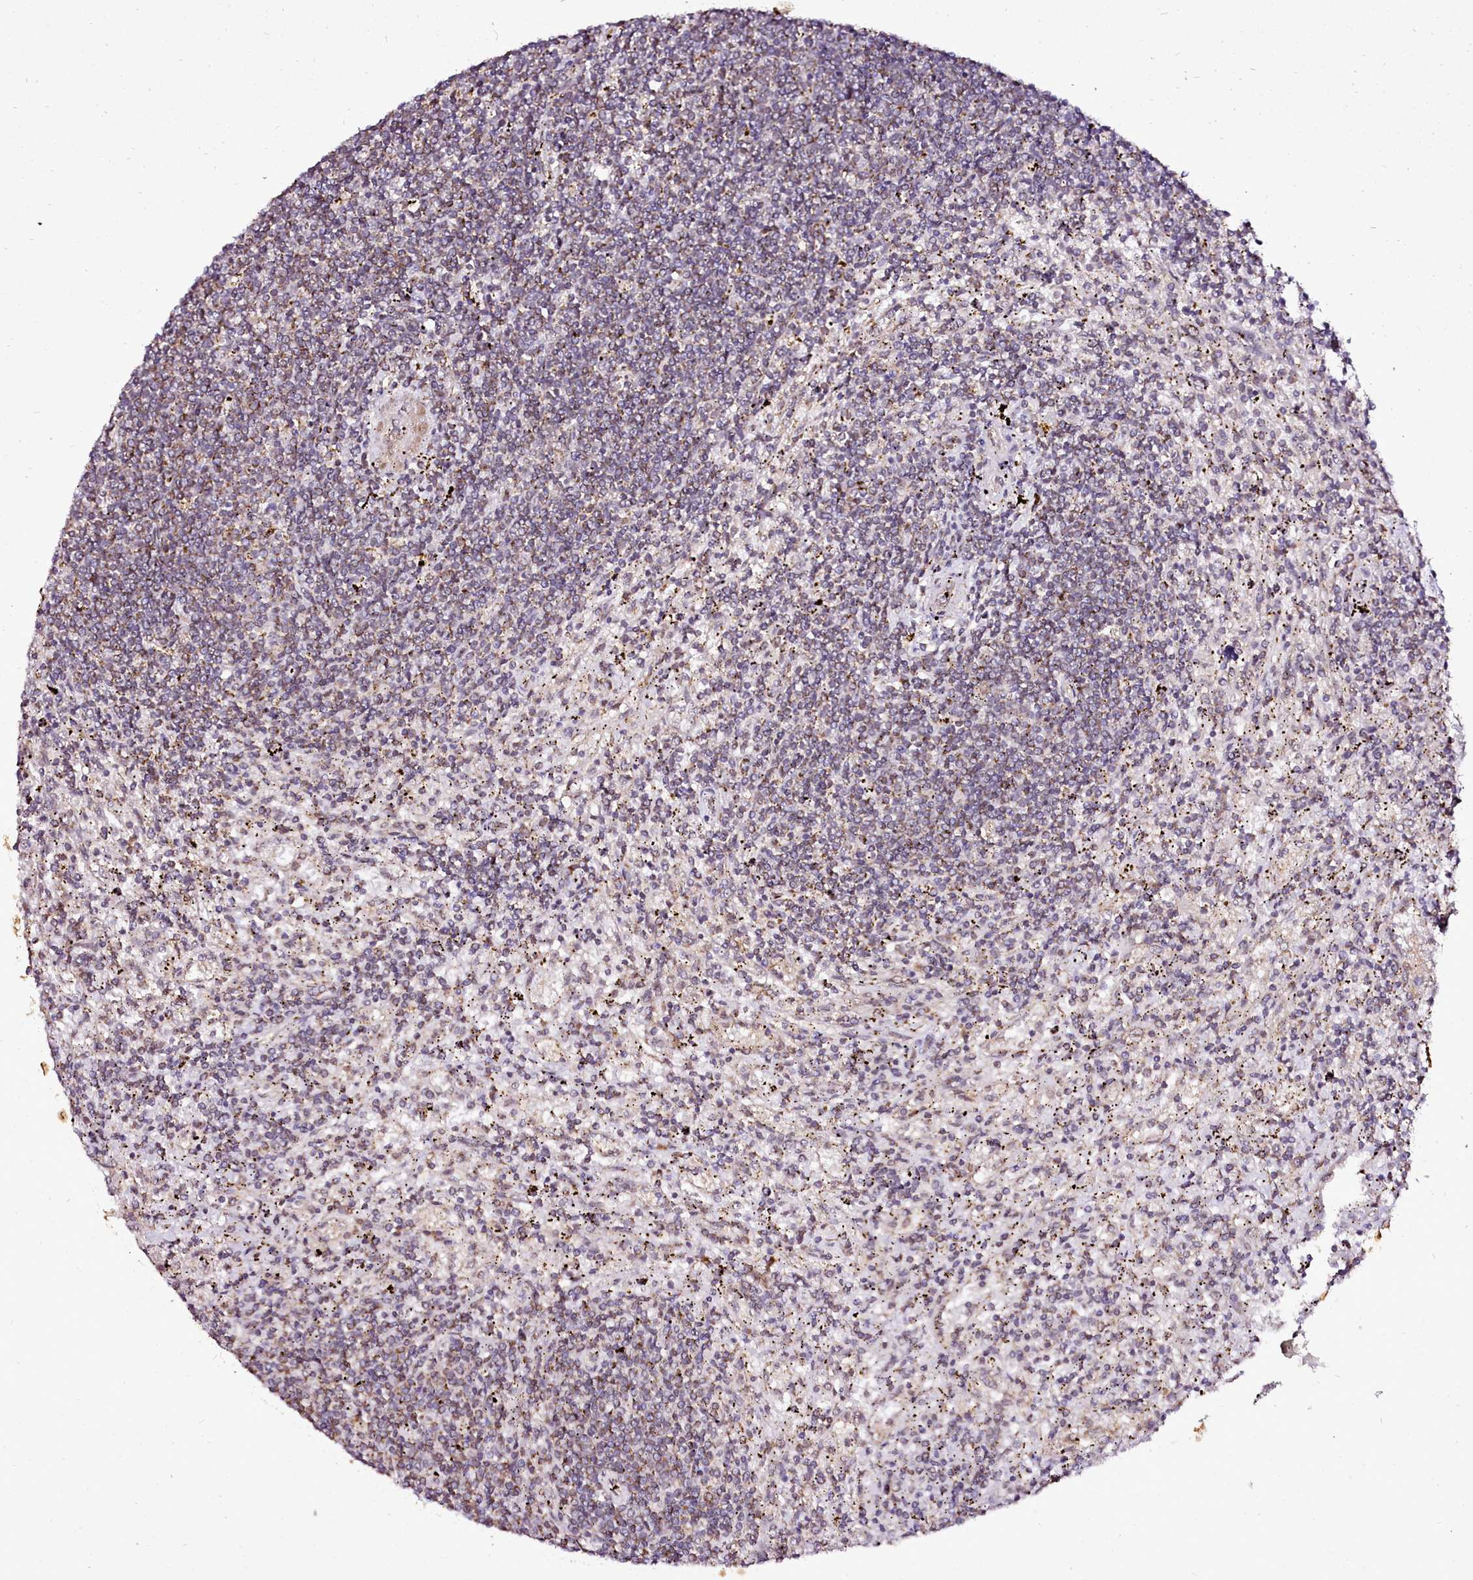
{"staining": {"intensity": "weak", "quantity": "<25%", "location": "cytoplasmic/membranous"}, "tissue": "lymphoma", "cell_type": "Tumor cells", "image_type": "cancer", "snomed": [{"axis": "morphology", "description": "Malignant lymphoma, non-Hodgkin's type, Low grade"}, {"axis": "topography", "description": "Spleen"}], "caption": "Immunohistochemistry (IHC) image of human lymphoma stained for a protein (brown), which displays no positivity in tumor cells. Brightfield microscopy of immunohistochemistry stained with DAB (brown) and hematoxylin (blue), captured at high magnification.", "gene": "EDIL3", "patient": {"sex": "male", "age": 76}}